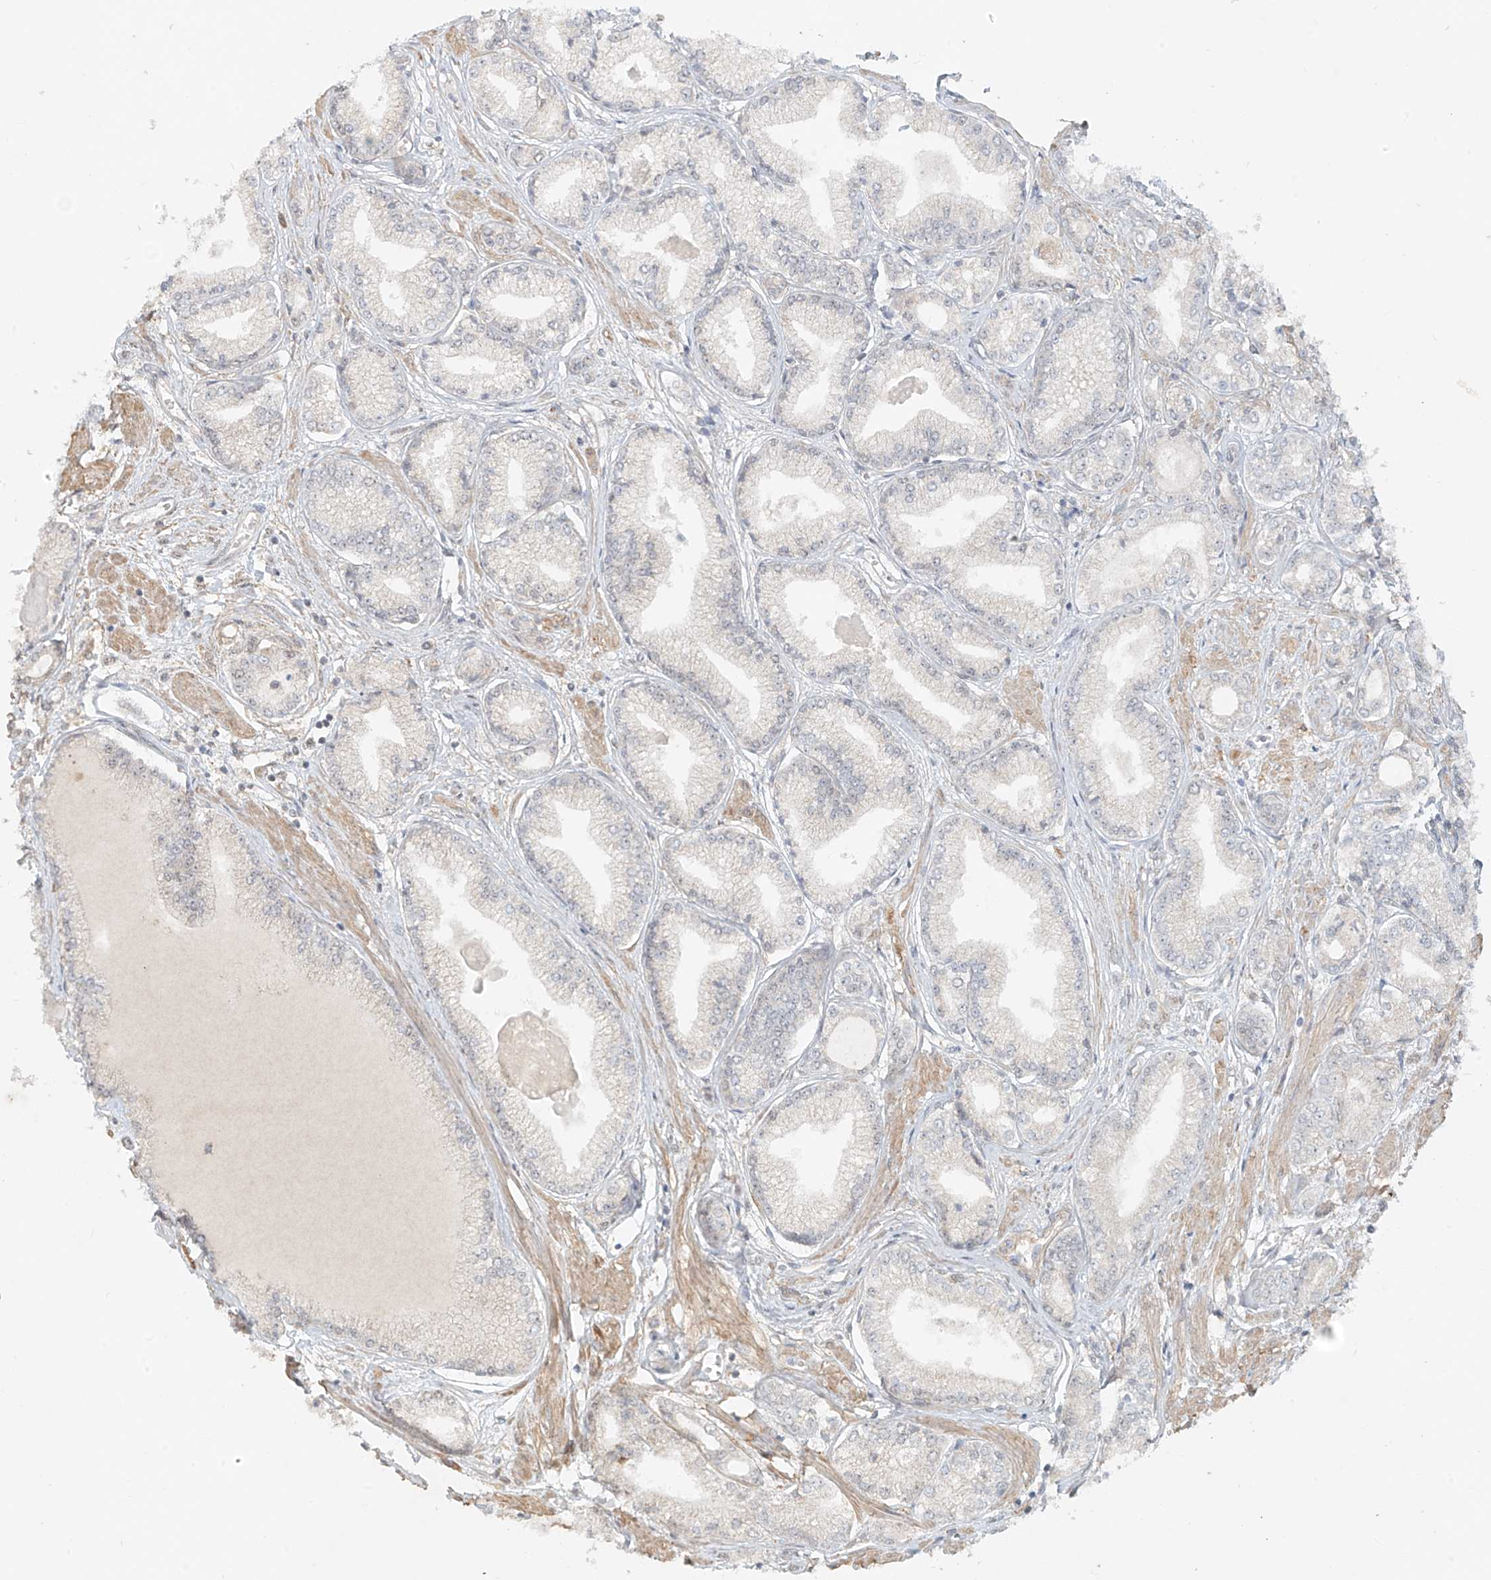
{"staining": {"intensity": "negative", "quantity": "none", "location": "none"}, "tissue": "prostate cancer", "cell_type": "Tumor cells", "image_type": "cancer", "snomed": [{"axis": "morphology", "description": "Adenocarcinoma, Low grade"}, {"axis": "topography", "description": "Prostate"}], "caption": "Tumor cells show no significant protein staining in prostate low-grade adenocarcinoma. (DAB (3,3'-diaminobenzidine) IHC, high magnification).", "gene": "ABCD1", "patient": {"sex": "male", "age": 60}}